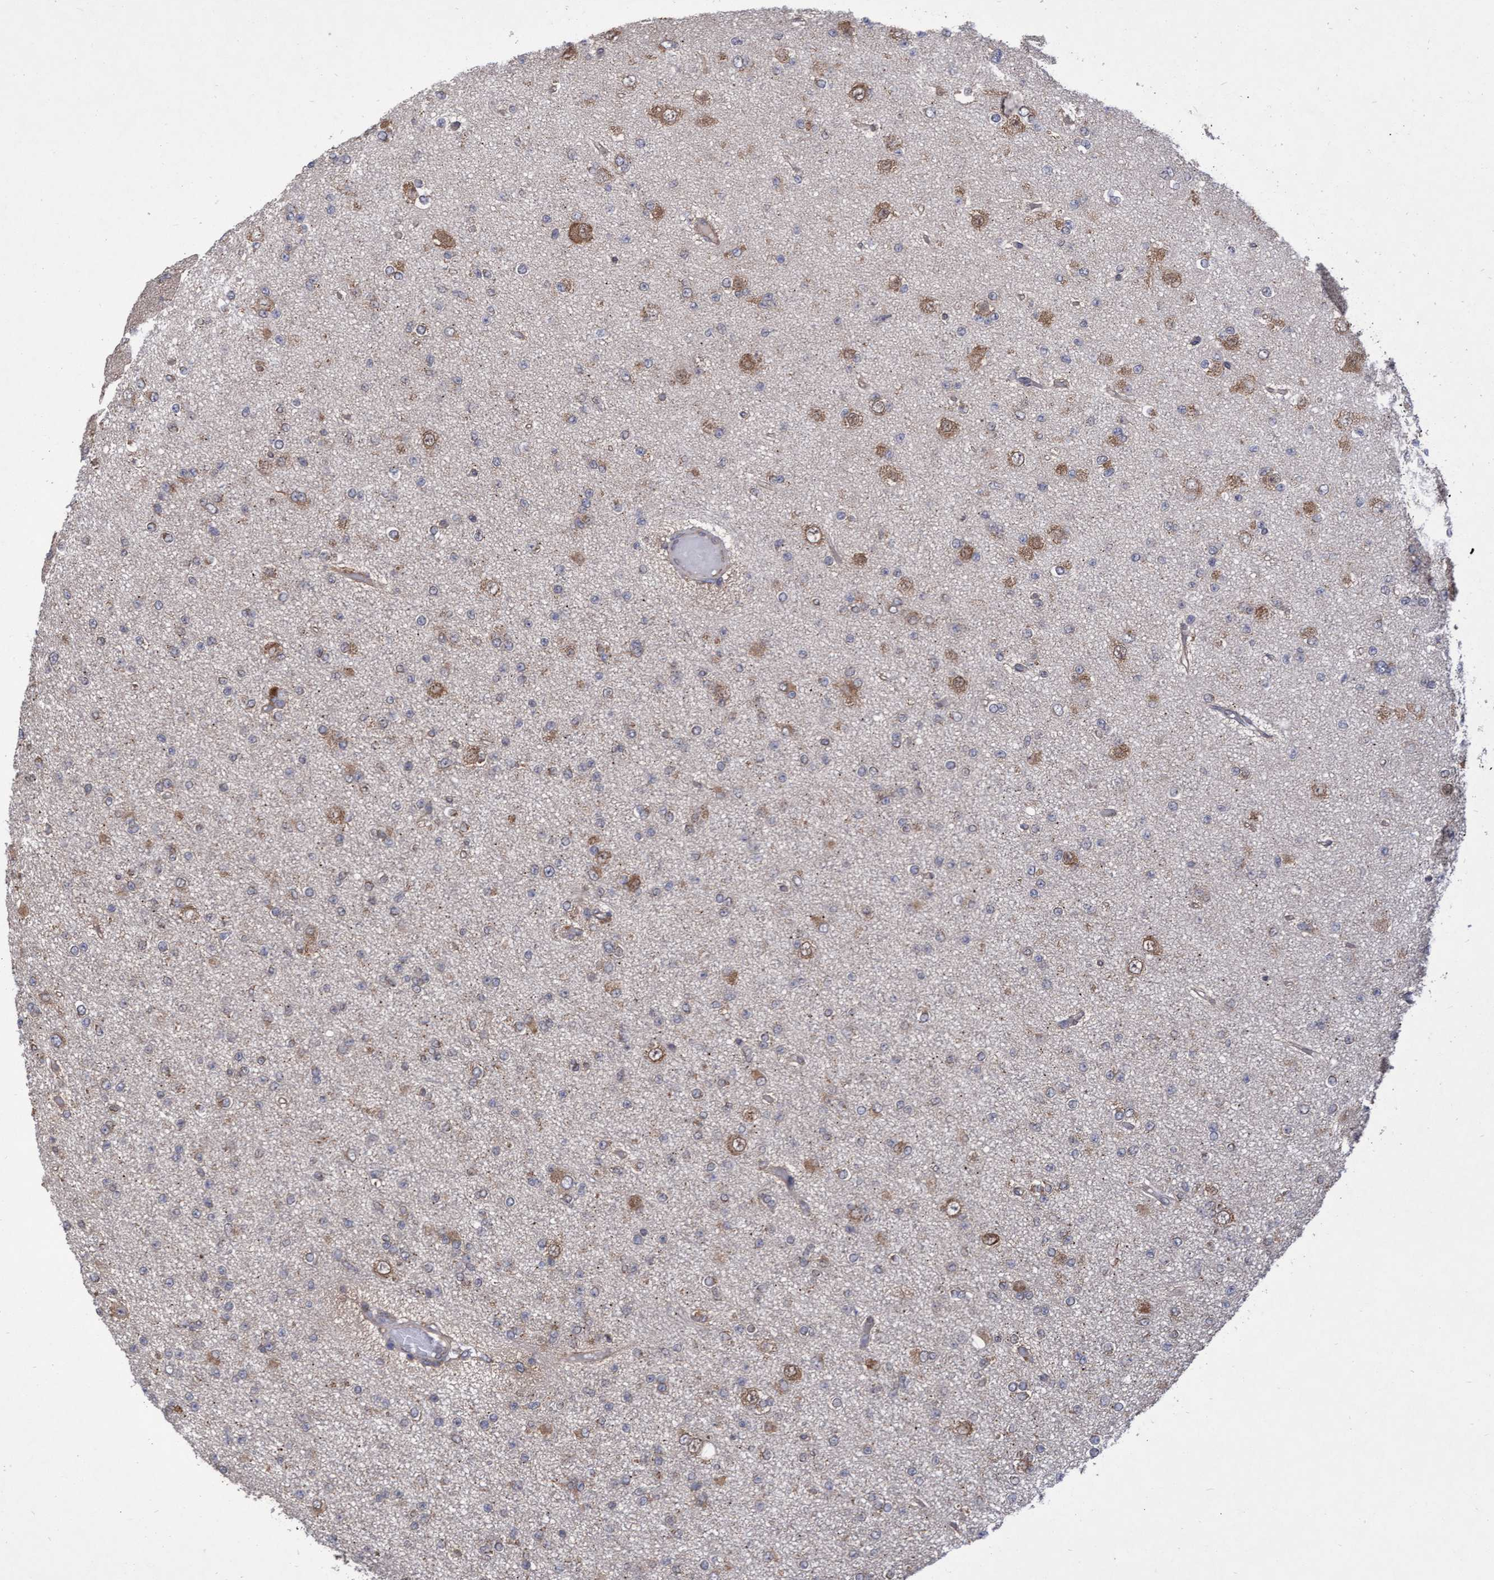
{"staining": {"intensity": "moderate", "quantity": "<25%", "location": "cytoplasmic/membranous"}, "tissue": "glioma", "cell_type": "Tumor cells", "image_type": "cancer", "snomed": [{"axis": "morphology", "description": "Glioma, malignant, Low grade"}, {"axis": "topography", "description": "Brain"}], "caption": "The histopathology image exhibits a brown stain indicating the presence of a protein in the cytoplasmic/membranous of tumor cells in malignant glioma (low-grade).", "gene": "ABCF2", "patient": {"sex": "female", "age": 22}}